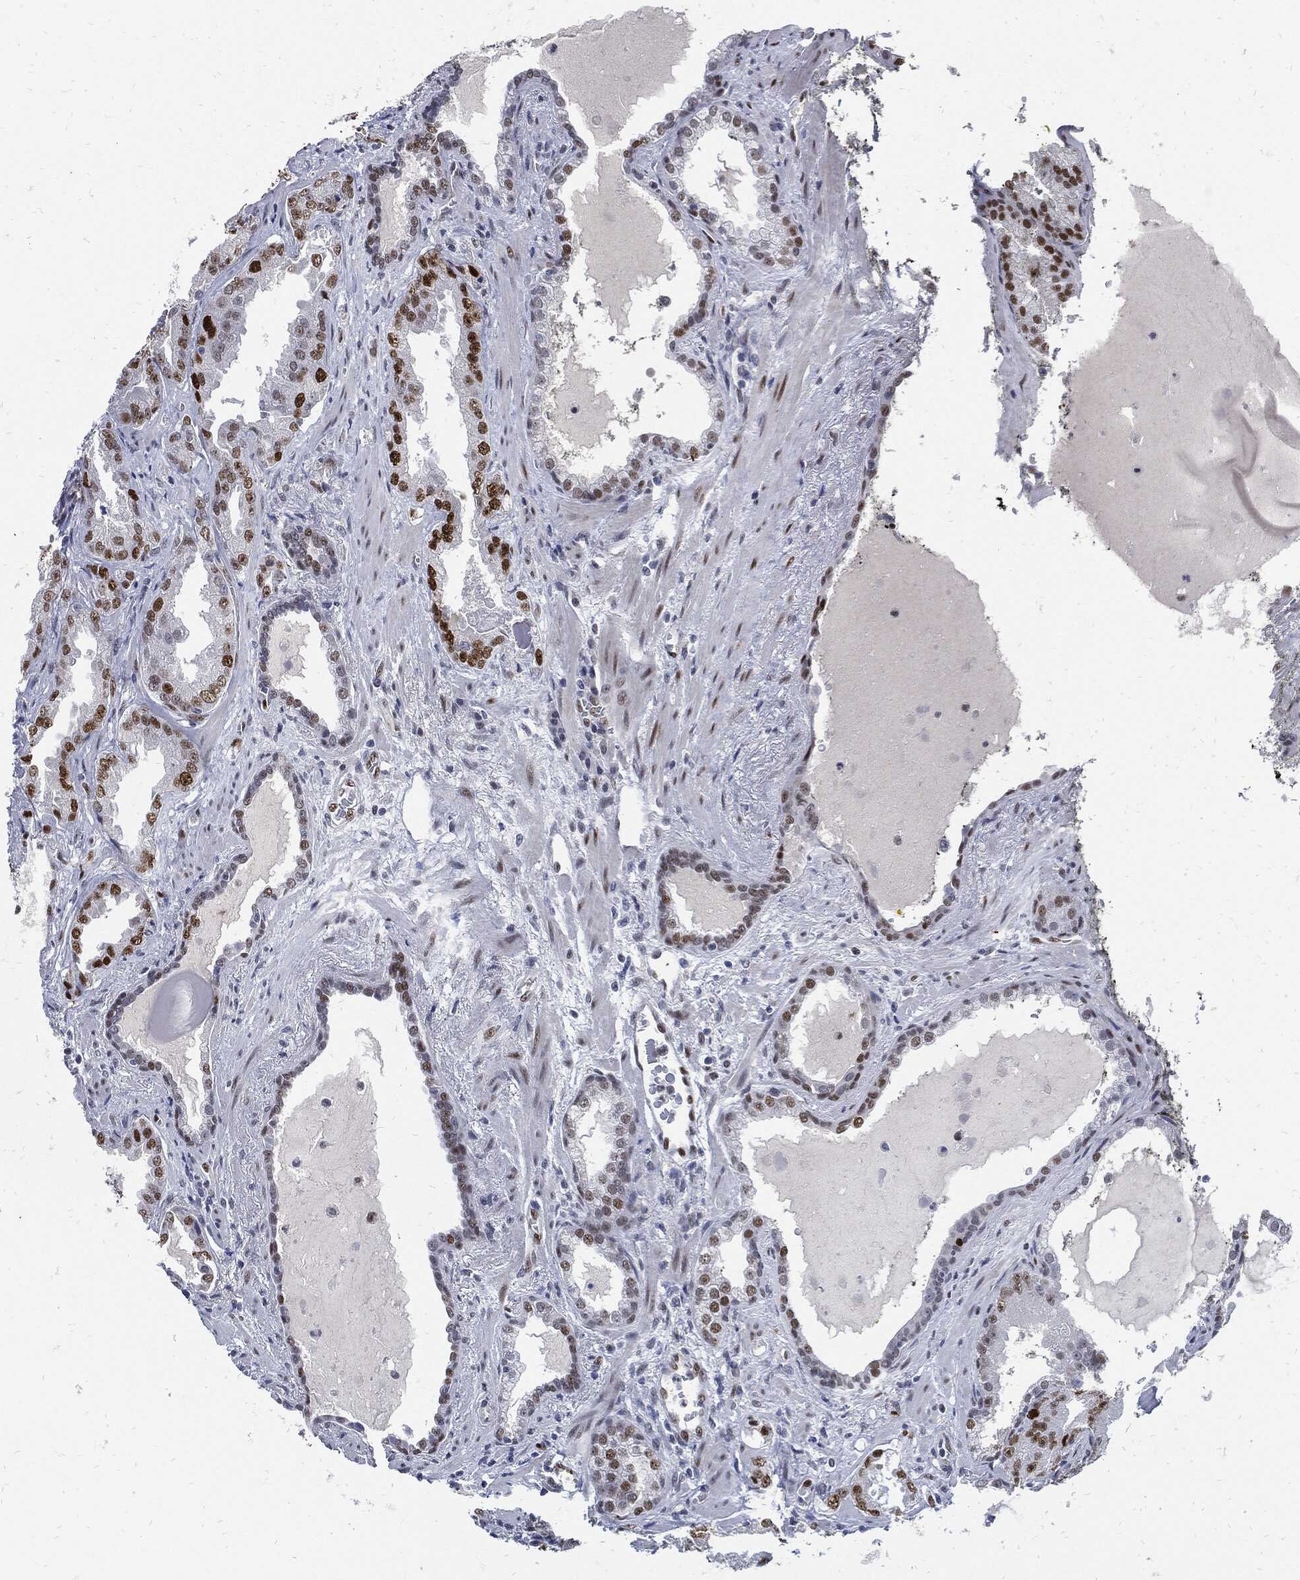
{"staining": {"intensity": "strong", "quantity": "<25%", "location": "nuclear"}, "tissue": "prostate cancer", "cell_type": "Tumor cells", "image_type": "cancer", "snomed": [{"axis": "morphology", "description": "Adenocarcinoma, Low grade"}, {"axis": "topography", "description": "Prostate"}], "caption": "Immunohistochemical staining of human prostate low-grade adenocarcinoma reveals strong nuclear protein positivity in about <25% of tumor cells.", "gene": "NBN", "patient": {"sex": "male", "age": 62}}